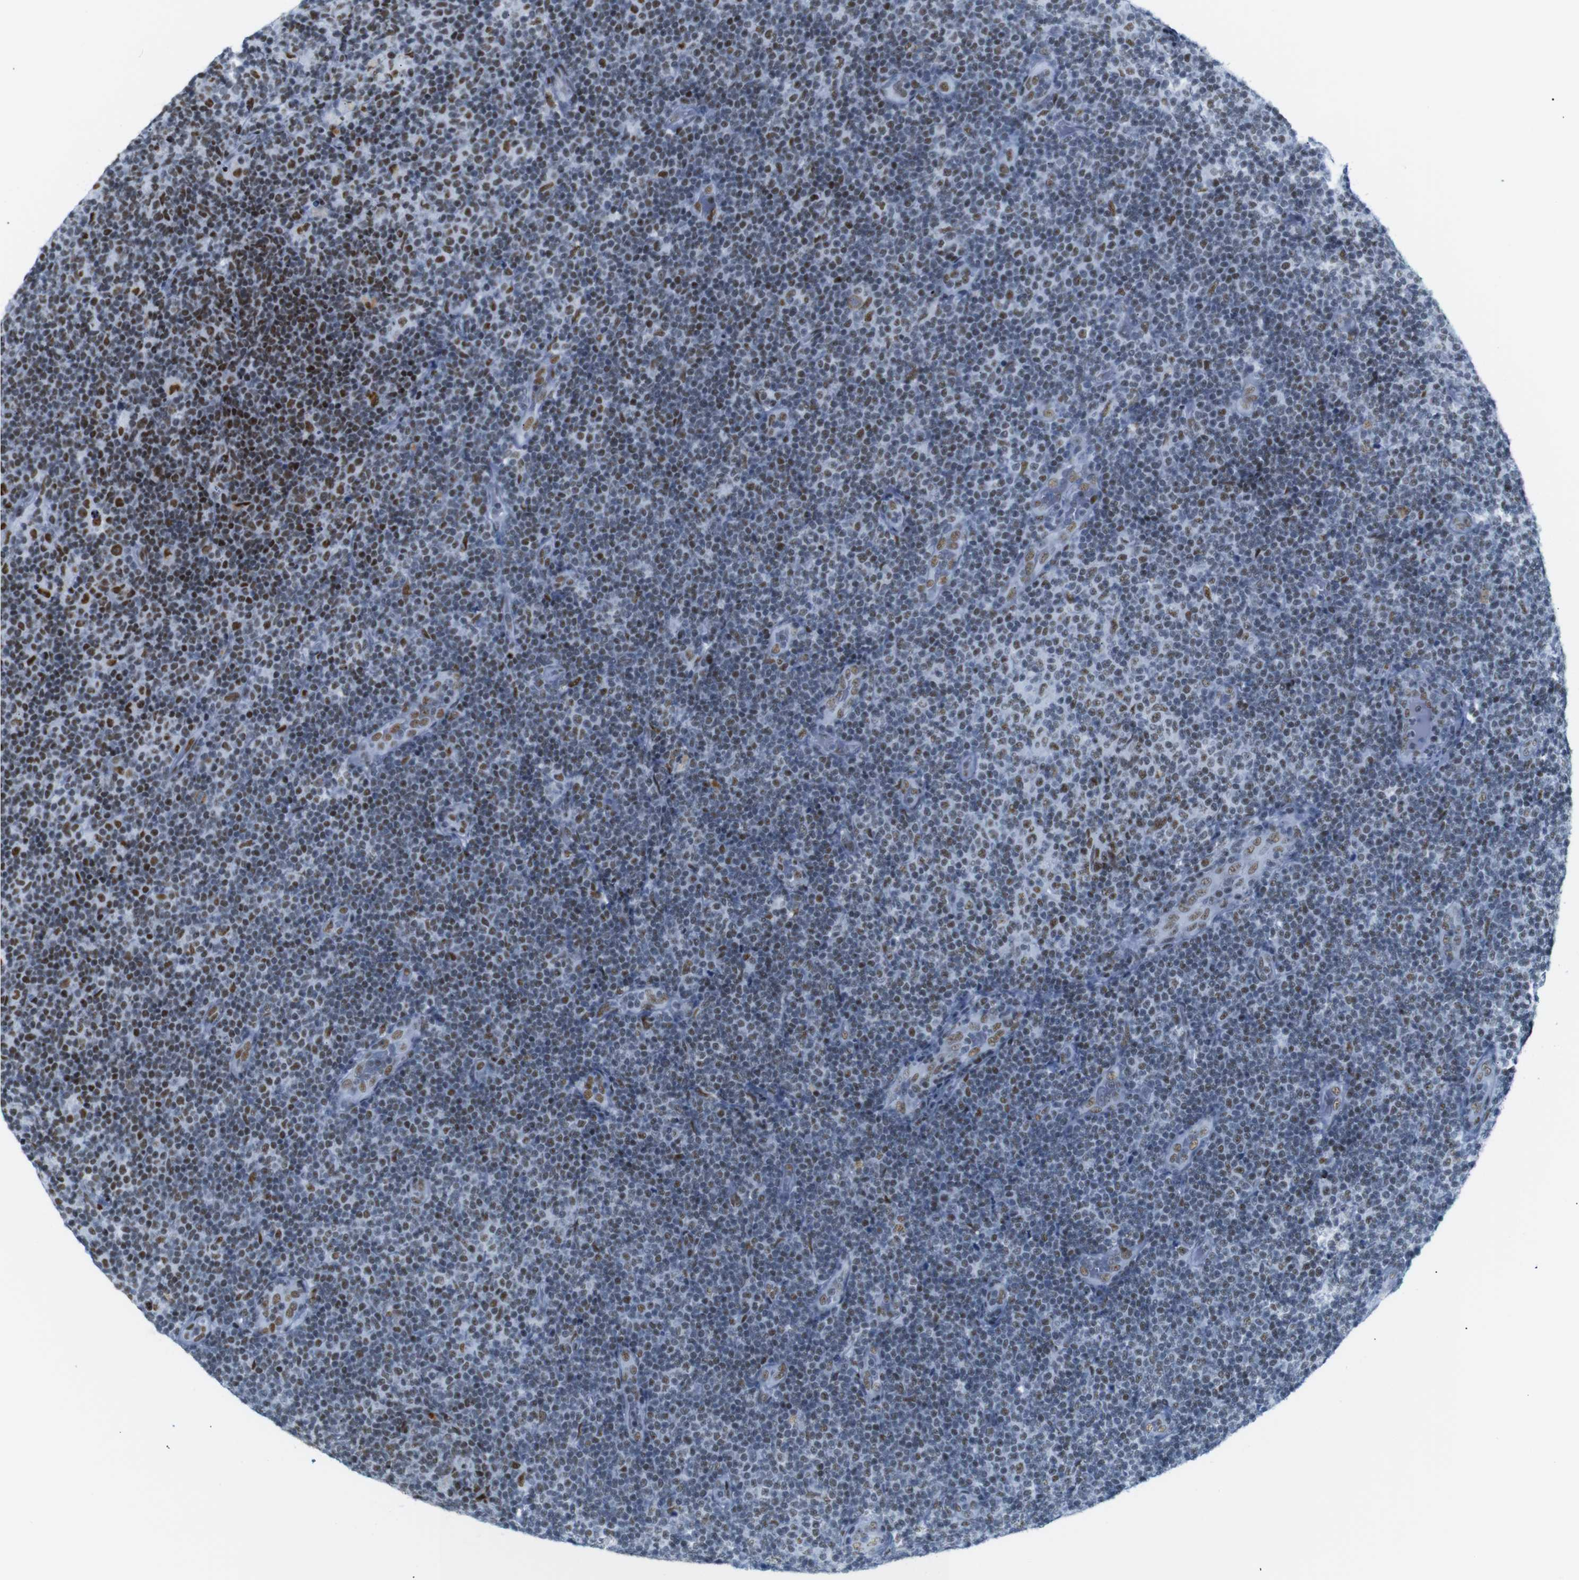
{"staining": {"intensity": "strong", "quantity": "<25%", "location": "nuclear"}, "tissue": "lymphoma", "cell_type": "Tumor cells", "image_type": "cancer", "snomed": [{"axis": "morphology", "description": "Malignant lymphoma, non-Hodgkin's type, Low grade"}, {"axis": "topography", "description": "Lymph node"}], "caption": "Low-grade malignant lymphoma, non-Hodgkin's type was stained to show a protein in brown. There is medium levels of strong nuclear positivity in approximately <25% of tumor cells. Nuclei are stained in blue.", "gene": "TRA2B", "patient": {"sex": "male", "age": 83}}